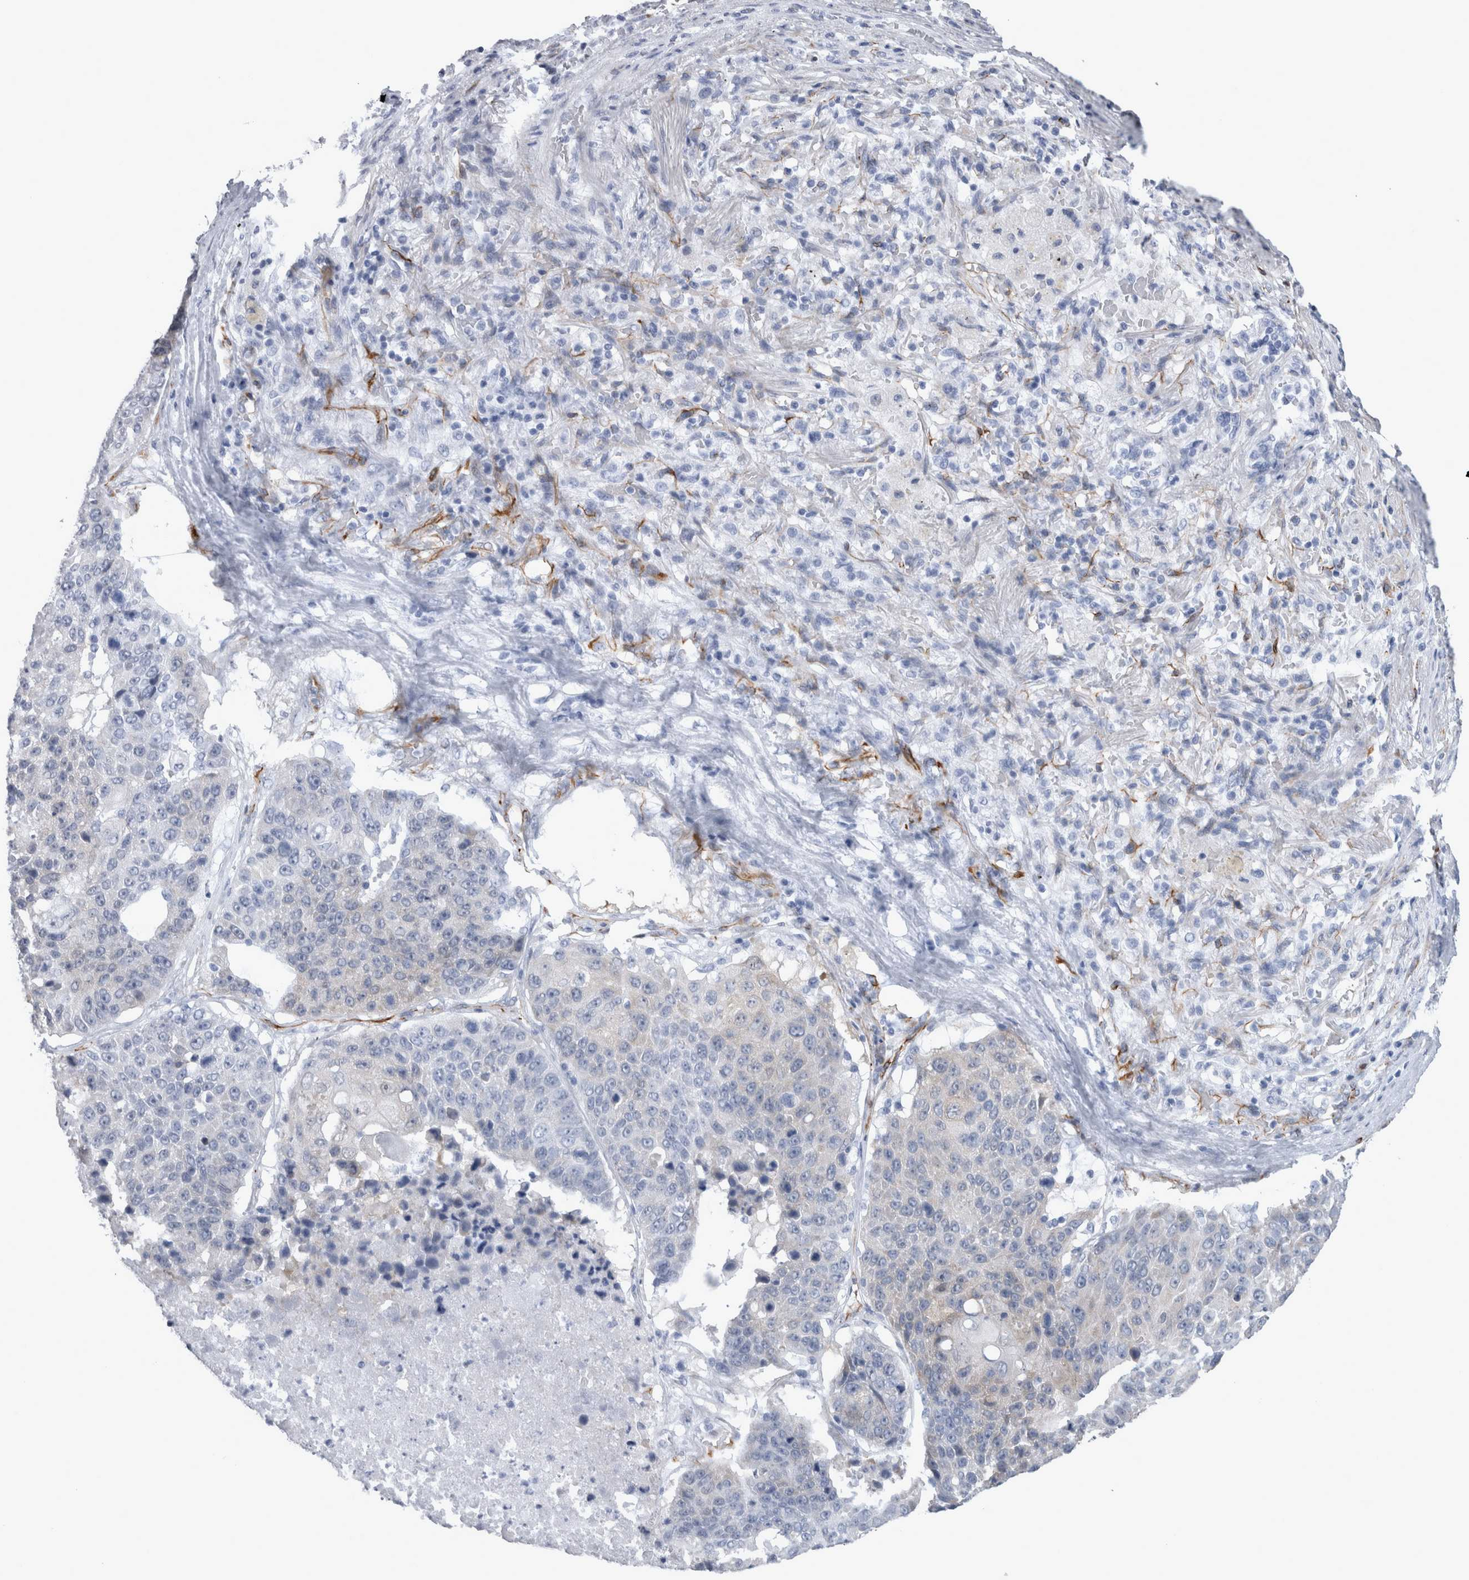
{"staining": {"intensity": "negative", "quantity": "none", "location": "none"}, "tissue": "lung cancer", "cell_type": "Tumor cells", "image_type": "cancer", "snomed": [{"axis": "morphology", "description": "Squamous cell carcinoma, NOS"}, {"axis": "topography", "description": "Lung"}], "caption": "Lung cancer (squamous cell carcinoma) was stained to show a protein in brown. There is no significant positivity in tumor cells. (DAB IHC with hematoxylin counter stain).", "gene": "VWDE", "patient": {"sex": "male", "age": 61}}